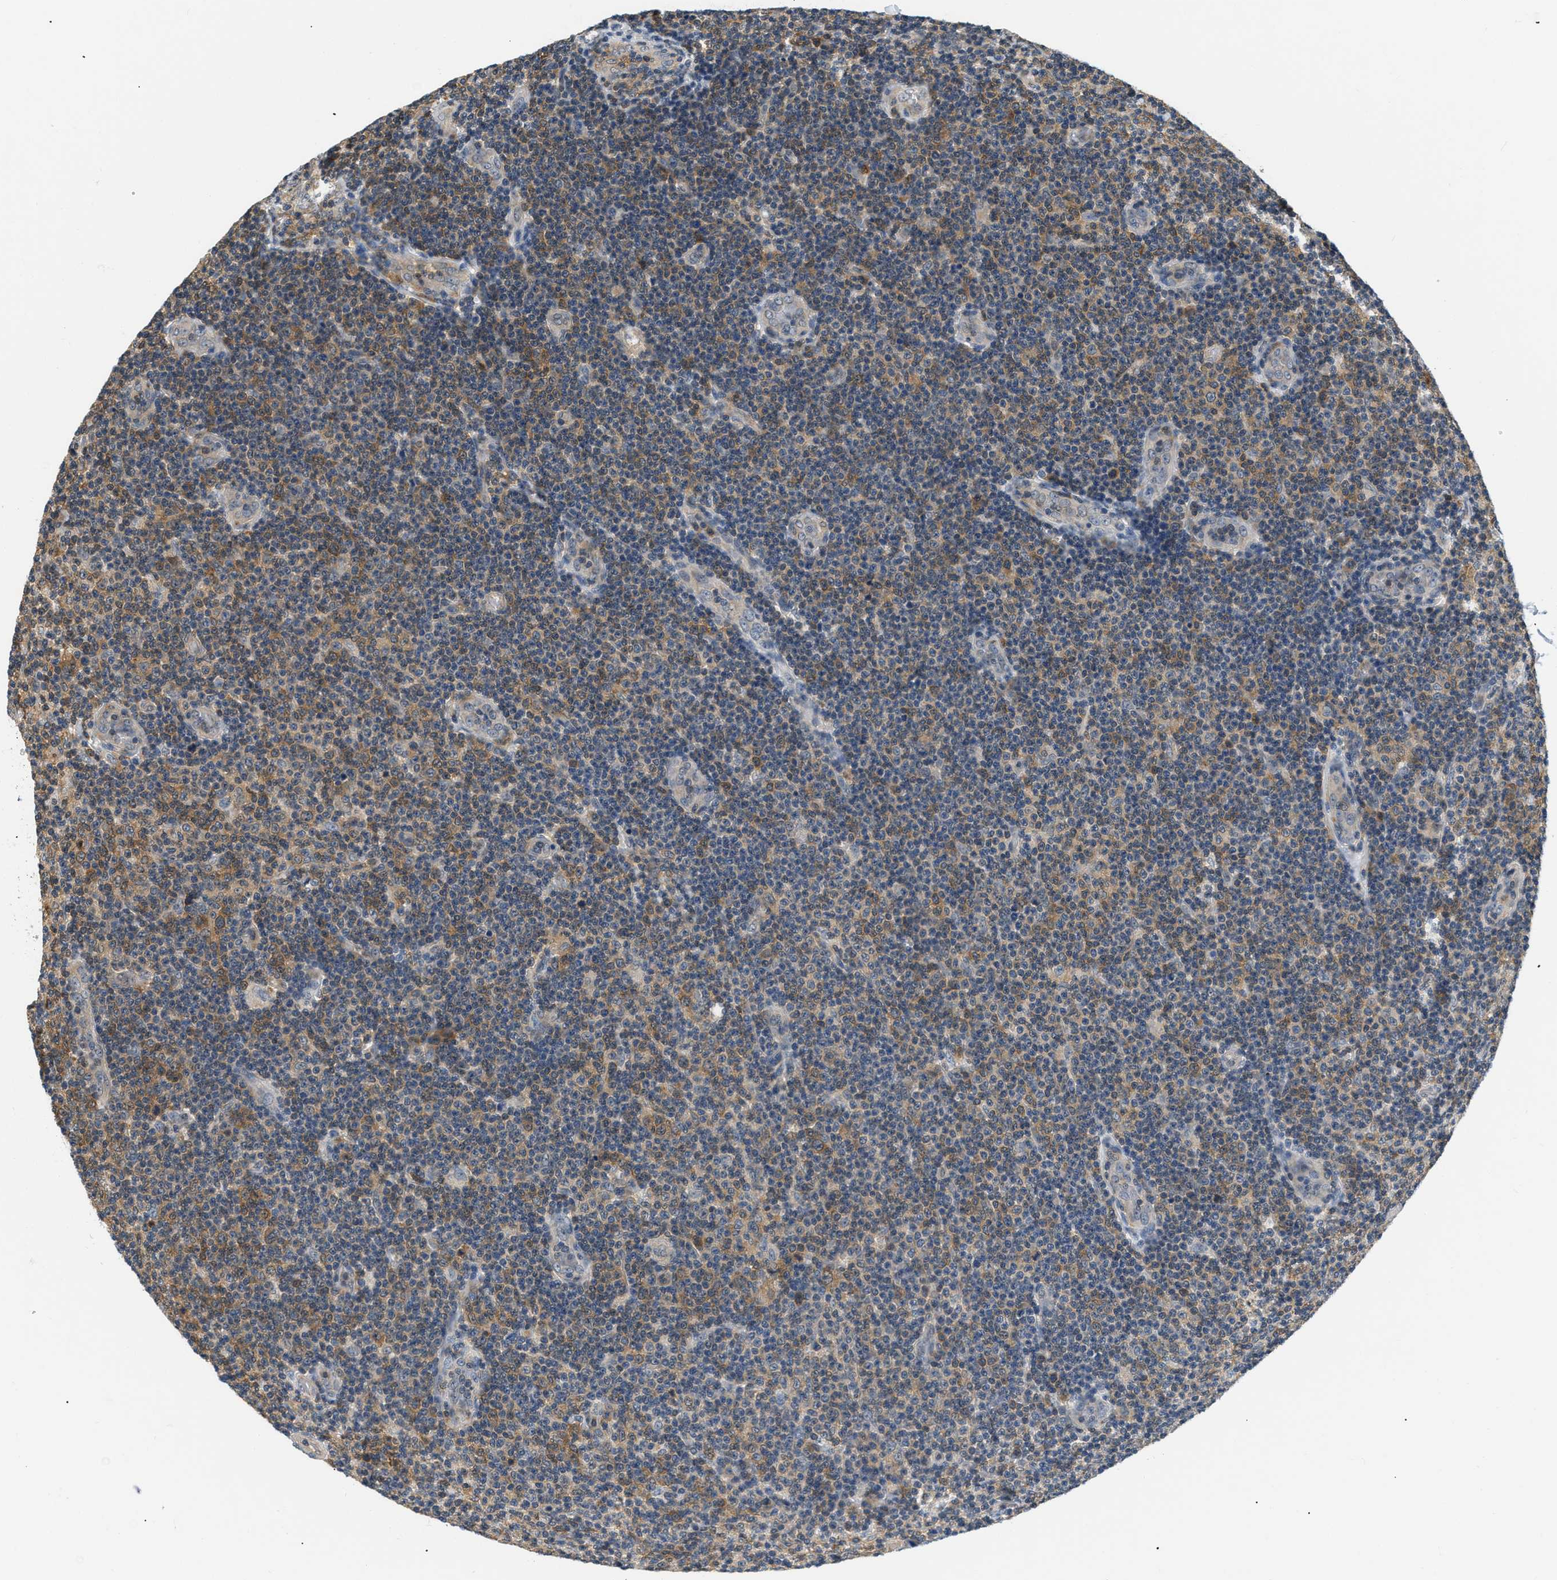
{"staining": {"intensity": "moderate", "quantity": "25%-75%", "location": "cytoplasmic/membranous"}, "tissue": "lymphoma", "cell_type": "Tumor cells", "image_type": "cancer", "snomed": [{"axis": "morphology", "description": "Malignant lymphoma, non-Hodgkin's type, Low grade"}, {"axis": "topography", "description": "Lymph node"}], "caption": "The photomicrograph shows staining of lymphoma, revealing moderate cytoplasmic/membranous protein expression (brown color) within tumor cells.", "gene": "EIF4EBP2", "patient": {"sex": "male", "age": 83}}